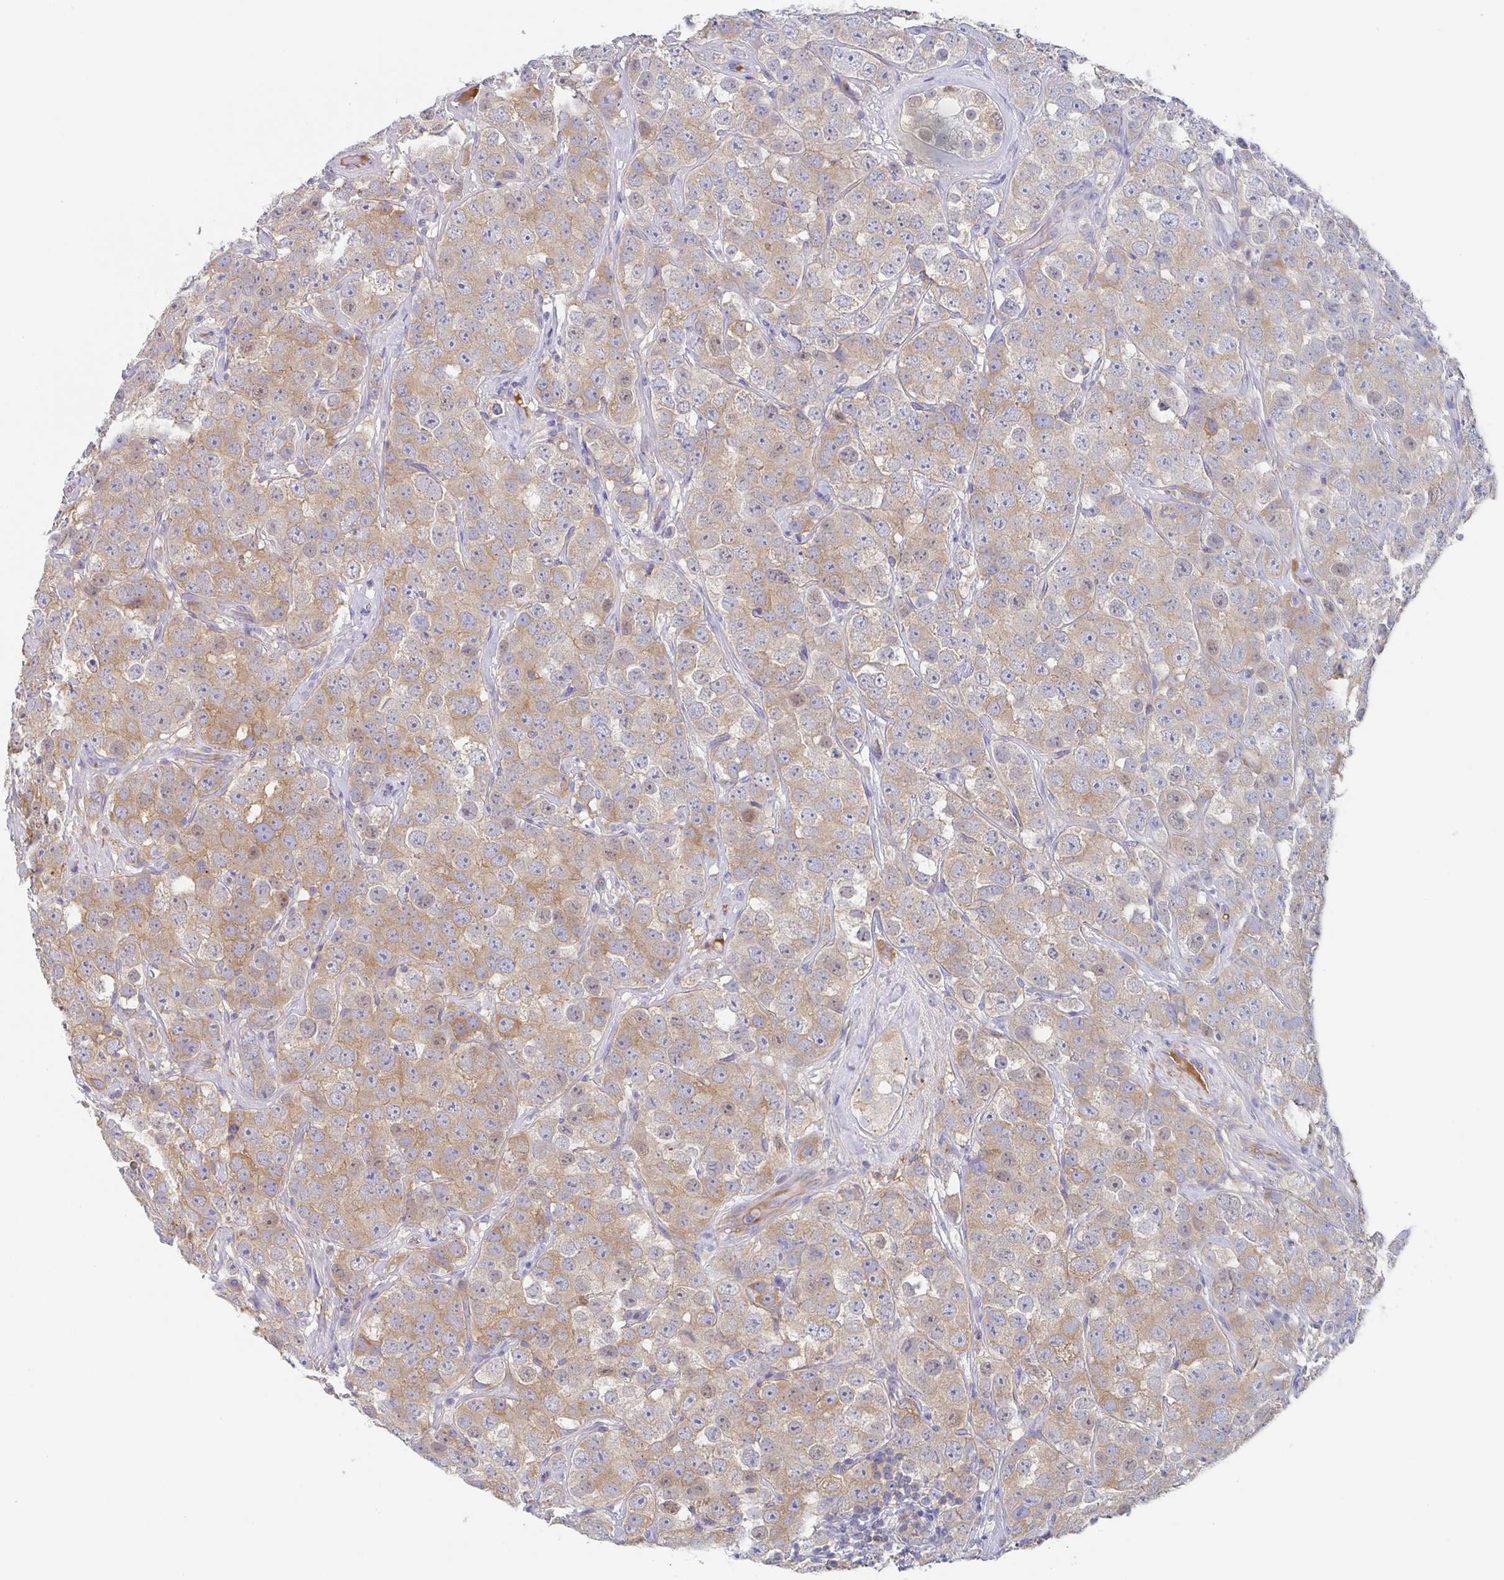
{"staining": {"intensity": "moderate", "quantity": ">75%", "location": "cytoplasmic/membranous,nuclear"}, "tissue": "testis cancer", "cell_type": "Tumor cells", "image_type": "cancer", "snomed": [{"axis": "morphology", "description": "Seminoma, NOS"}, {"axis": "topography", "description": "Testis"}], "caption": "This is an image of immunohistochemistry (IHC) staining of testis seminoma, which shows moderate expression in the cytoplasmic/membranous and nuclear of tumor cells.", "gene": "AMPD2", "patient": {"sex": "male", "age": 28}}